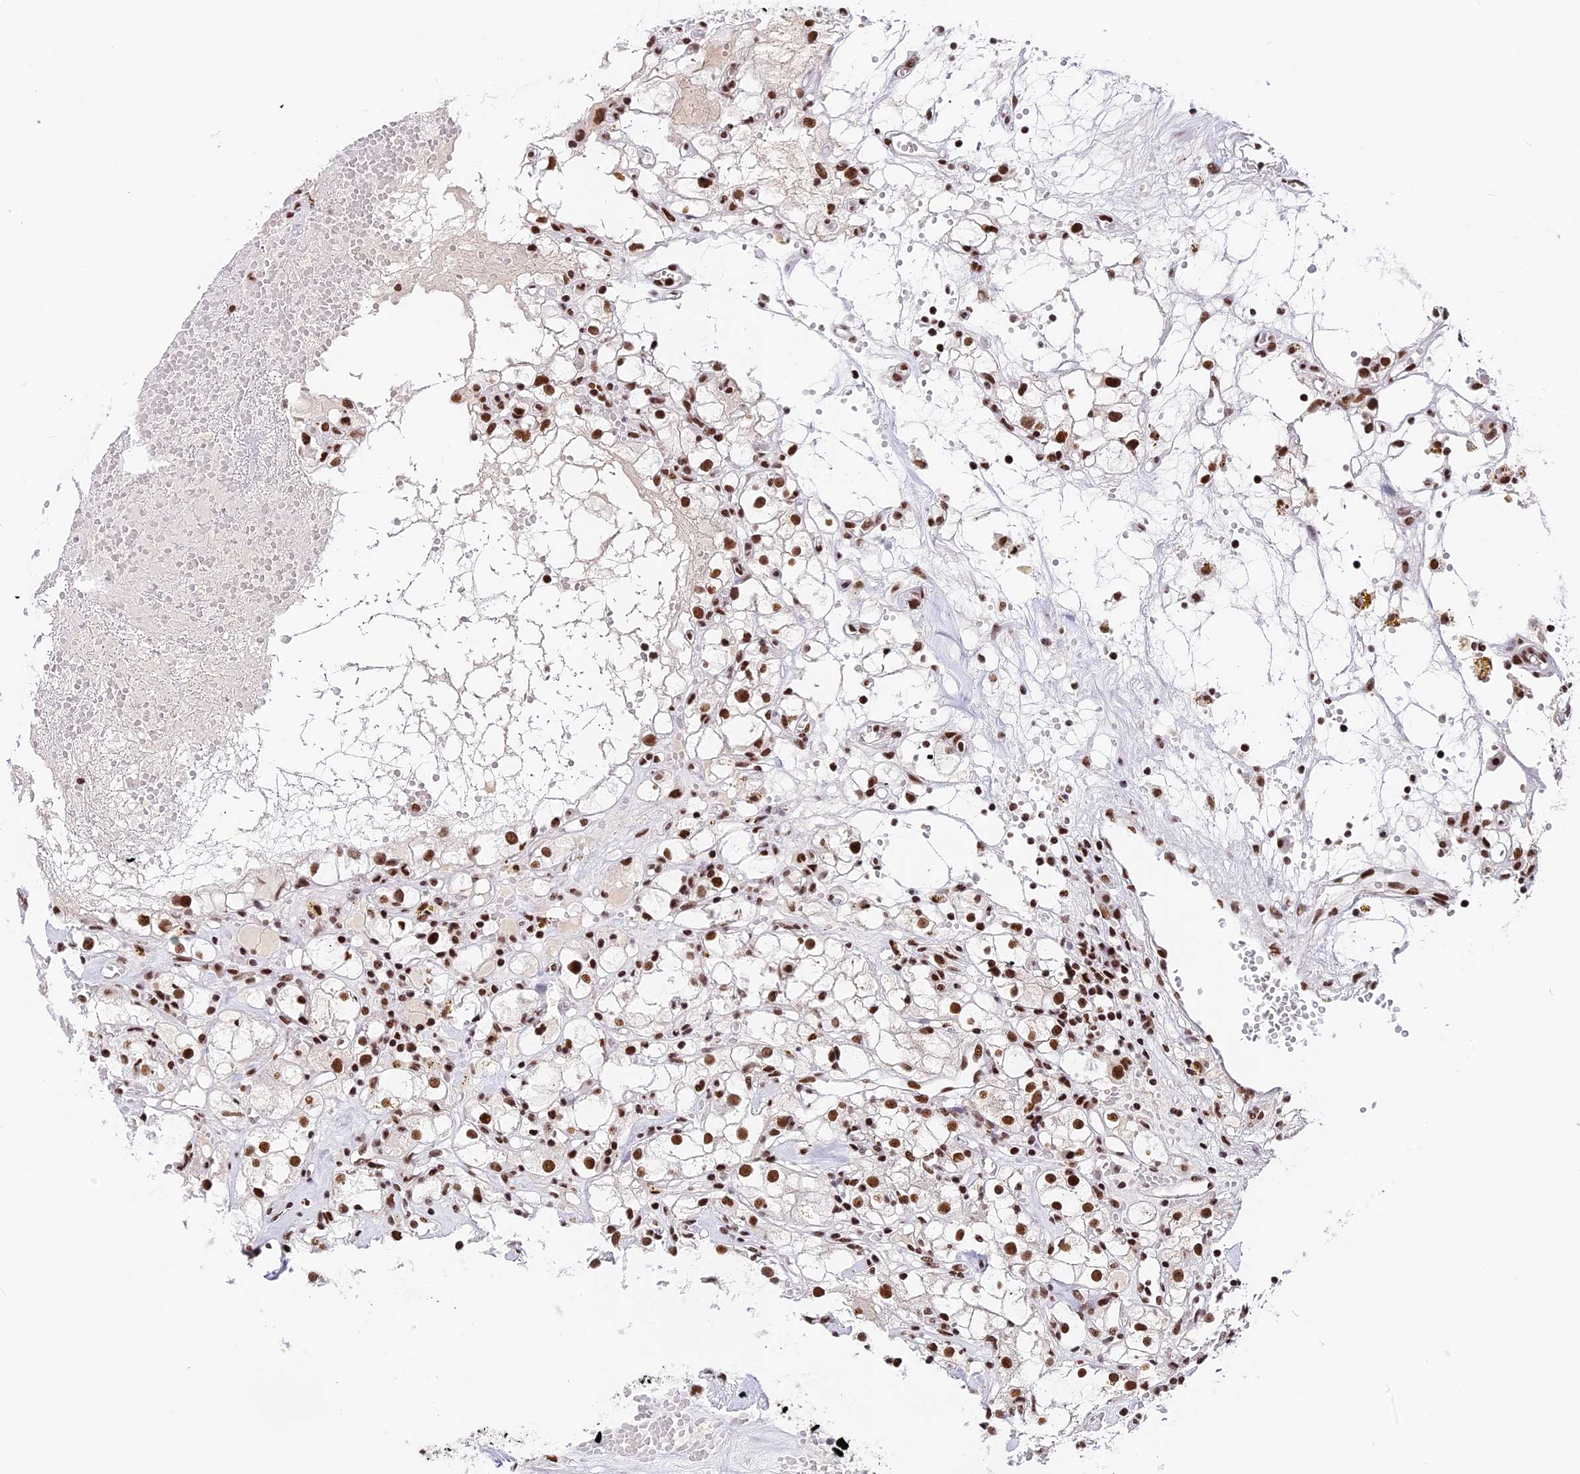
{"staining": {"intensity": "strong", "quantity": ">75%", "location": "nuclear"}, "tissue": "renal cancer", "cell_type": "Tumor cells", "image_type": "cancer", "snomed": [{"axis": "morphology", "description": "Adenocarcinoma, NOS"}, {"axis": "topography", "description": "Kidney"}], "caption": "This histopathology image shows renal adenocarcinoma stained with IHC to label a protein in brown. The nuclear of tumor cells show strong positivity for the protein. Nuclei are counter-stained blue.", "gene": "SBNO1", "patient": {"sex": "male", "age": 56}}